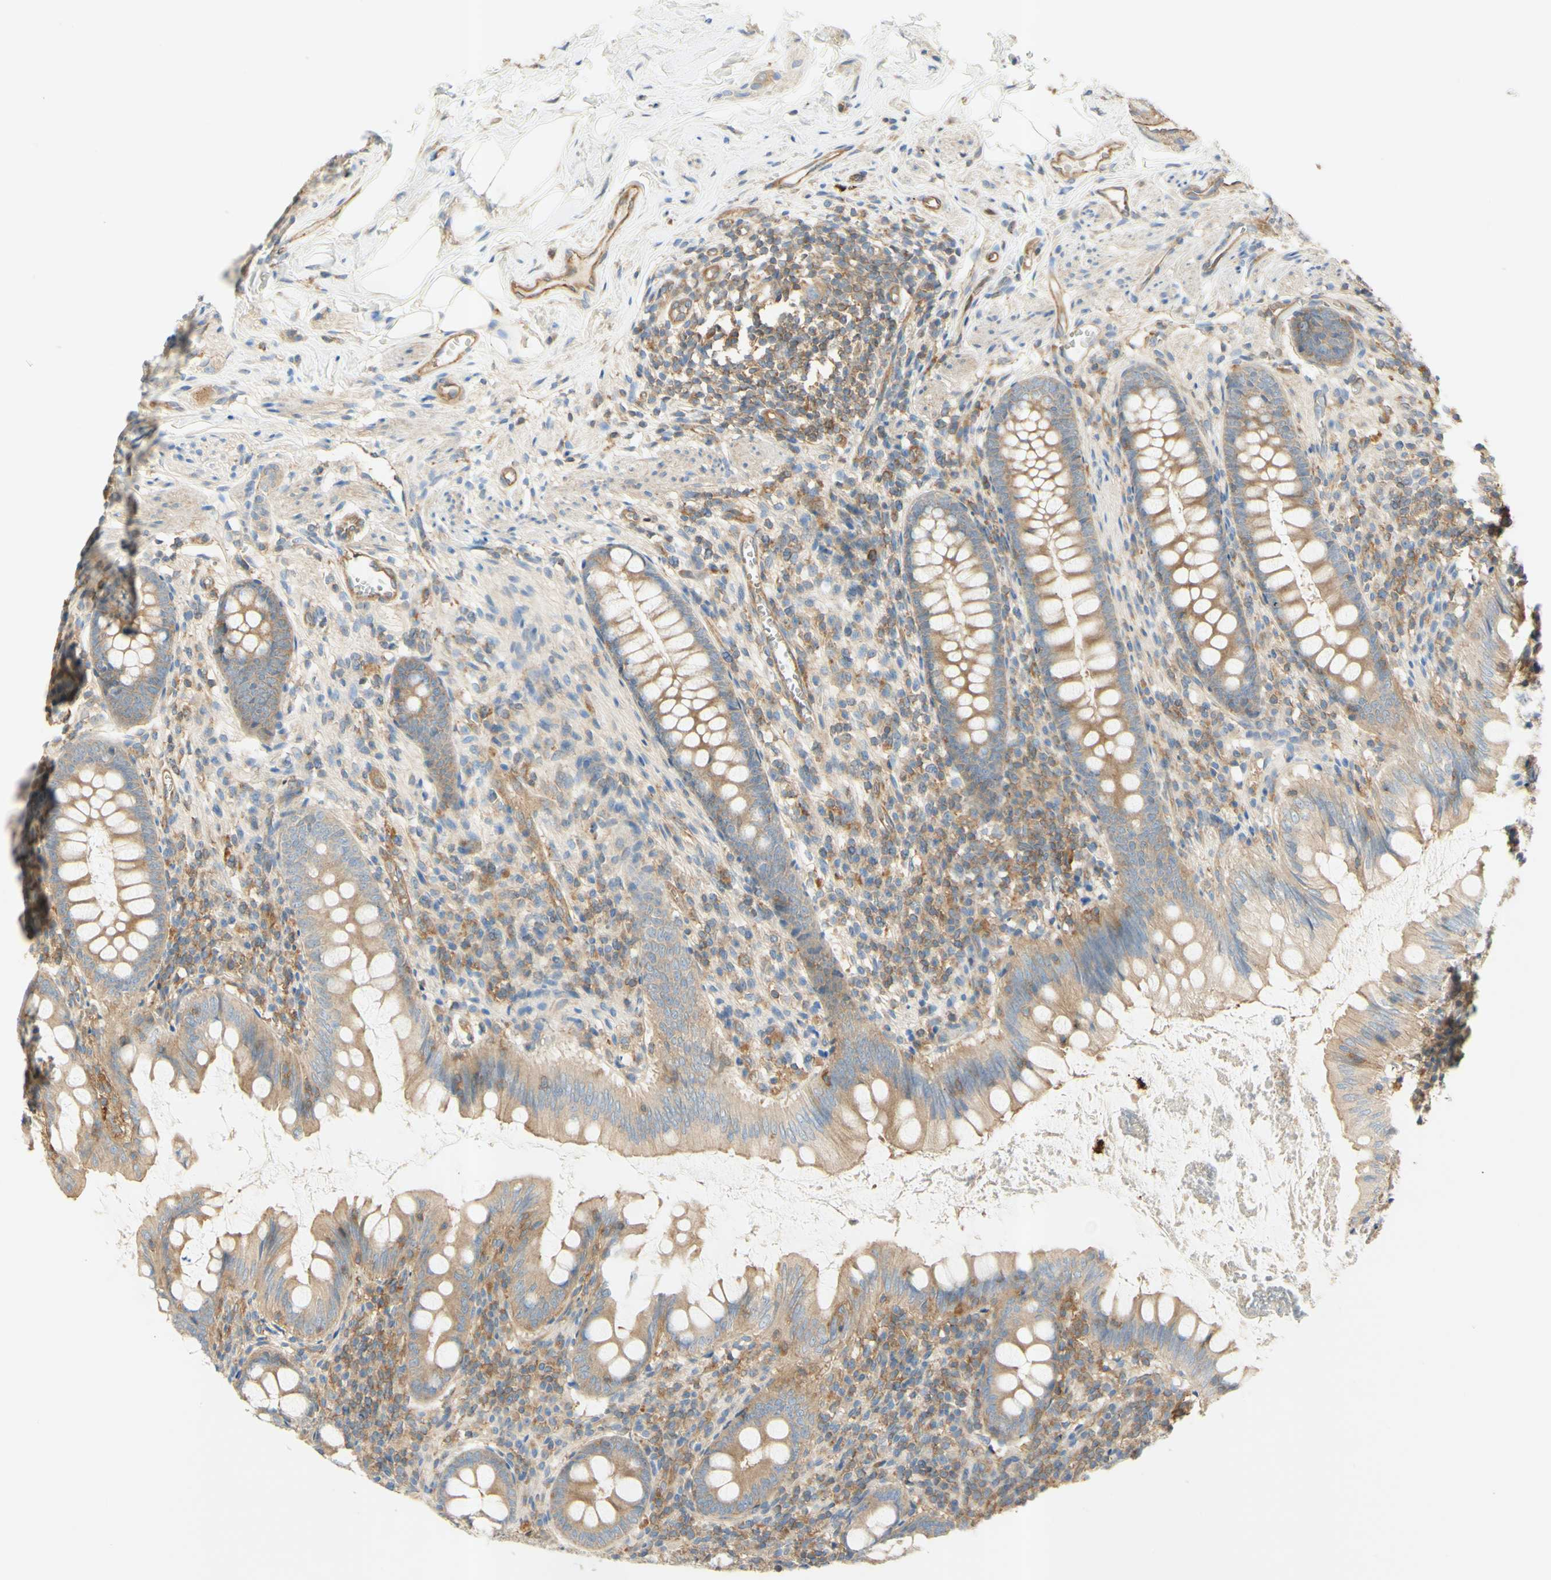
{"staining": {"intensity": "moderate", "quantity": ">75%", "location": "cytoplasmic/membranous"}, "tissue": "appendix", "cell_type": "Glandular cells", "image_type": "normal", "snomed": [{"axis": "morphology", "description": "Normal tissue, NOS"}, {"axis": "topography", "description": "Appendix"}], "caption": "A medium amount of moderate cytoplasmic/membranous positivity is seen in about >75% of glandular cells in unremarkable appendix.", "gene": "IKBKG", "patient": {"sex": "female", "age": 77}}